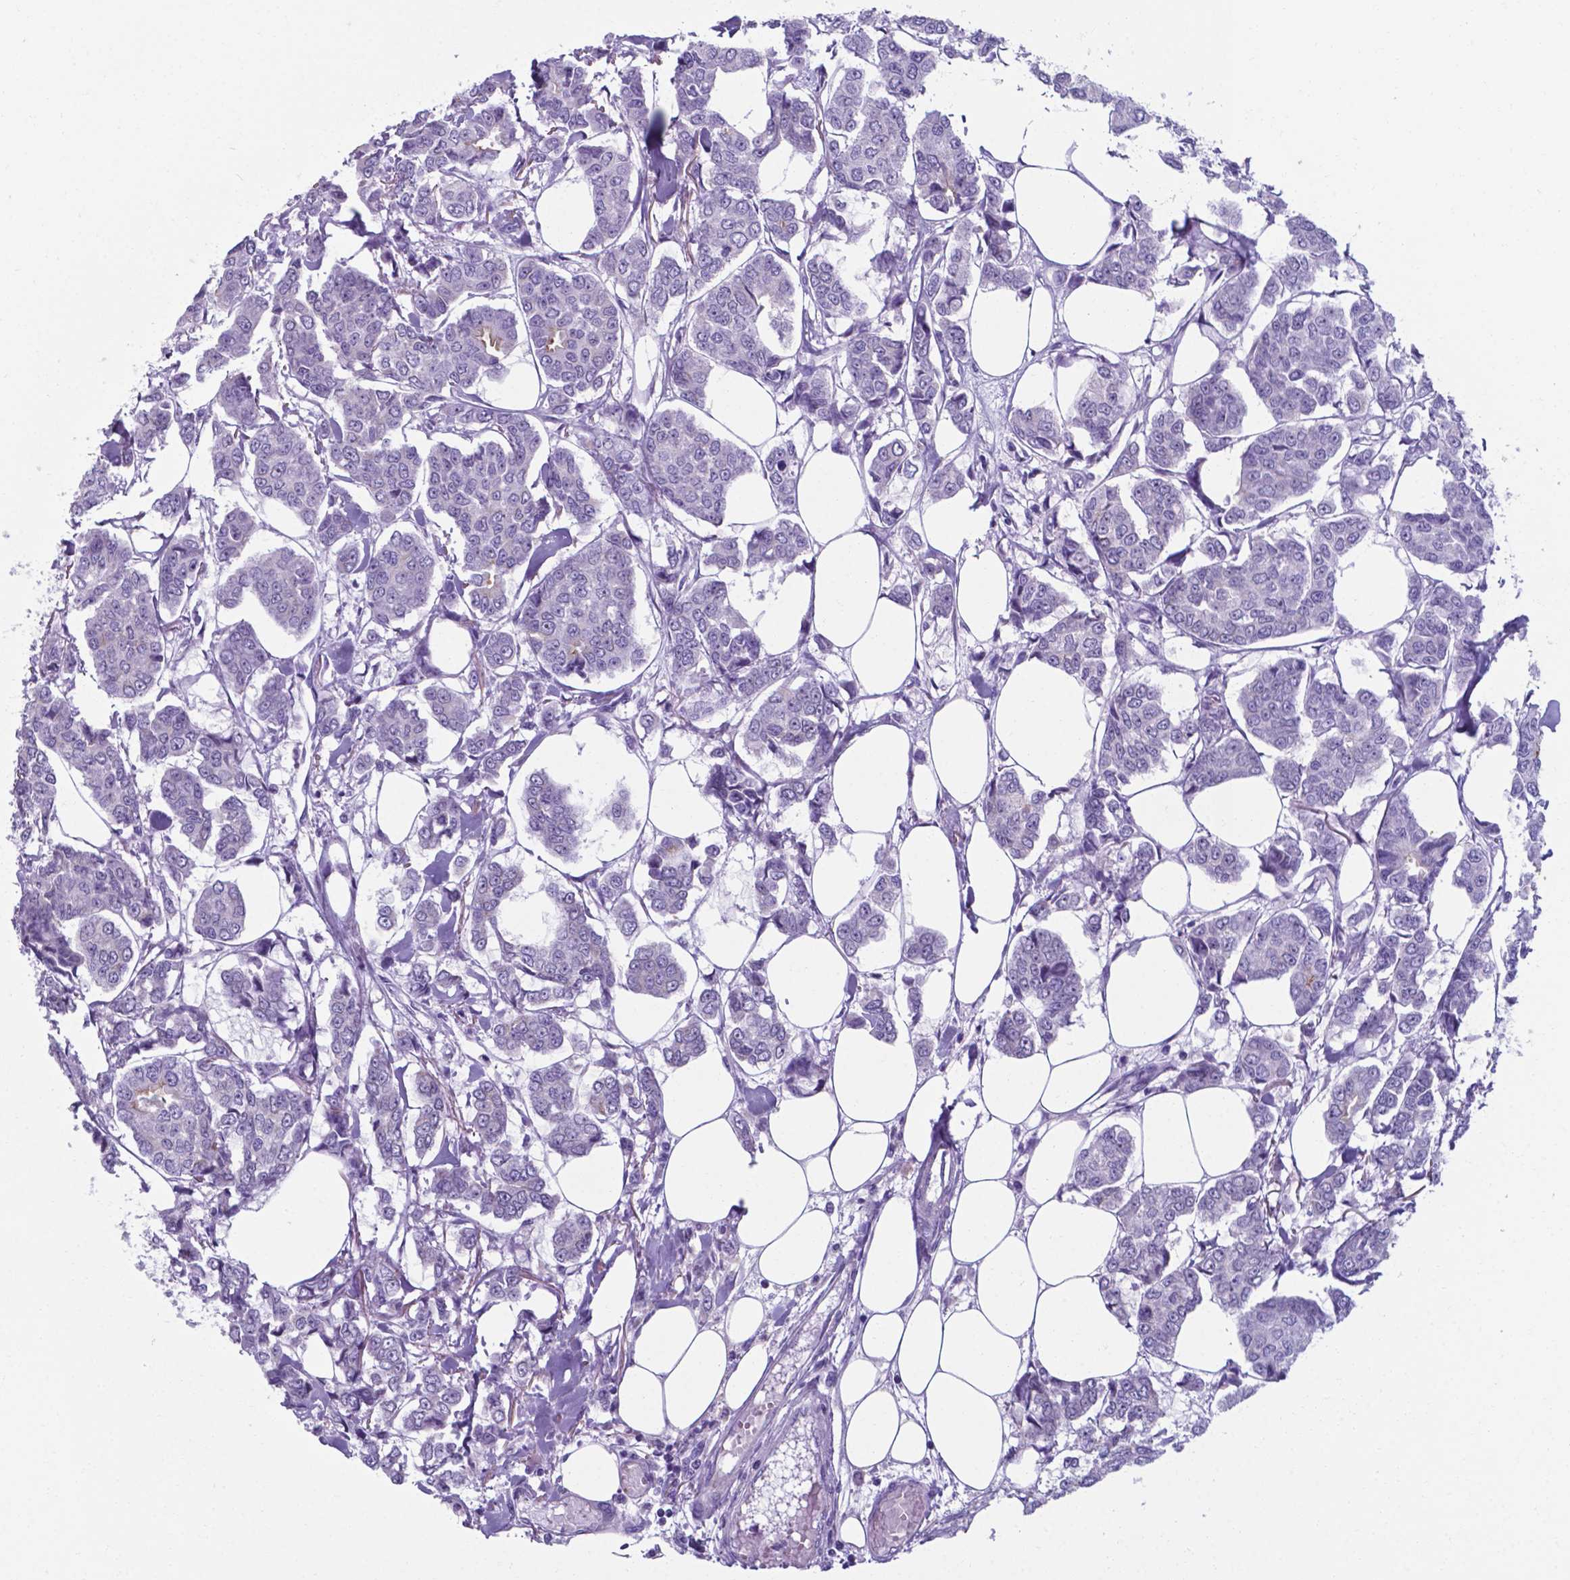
{"staining": {"intensity": "moderate", "quantity": "25%-75%", "location": "cytoplasmic/membranous"}, "tissue": "breast cancer", "cell_type": "Tumor cells", "image_type": "cancer", "snomed": [{"axis": "morphology", "description": "Duct carcinoma"}, {"axis": "topography", "description": "Breast"}], "caption": "Intraductal carcinoma (breast) was stained to show a protein in brown. There is medium levels of moderate cytoplasmic/membranous staining in approximately 25%-75% of tumor cells.", "gene": "AP5B1", "patient": {"sex": "female", "age": 94}}